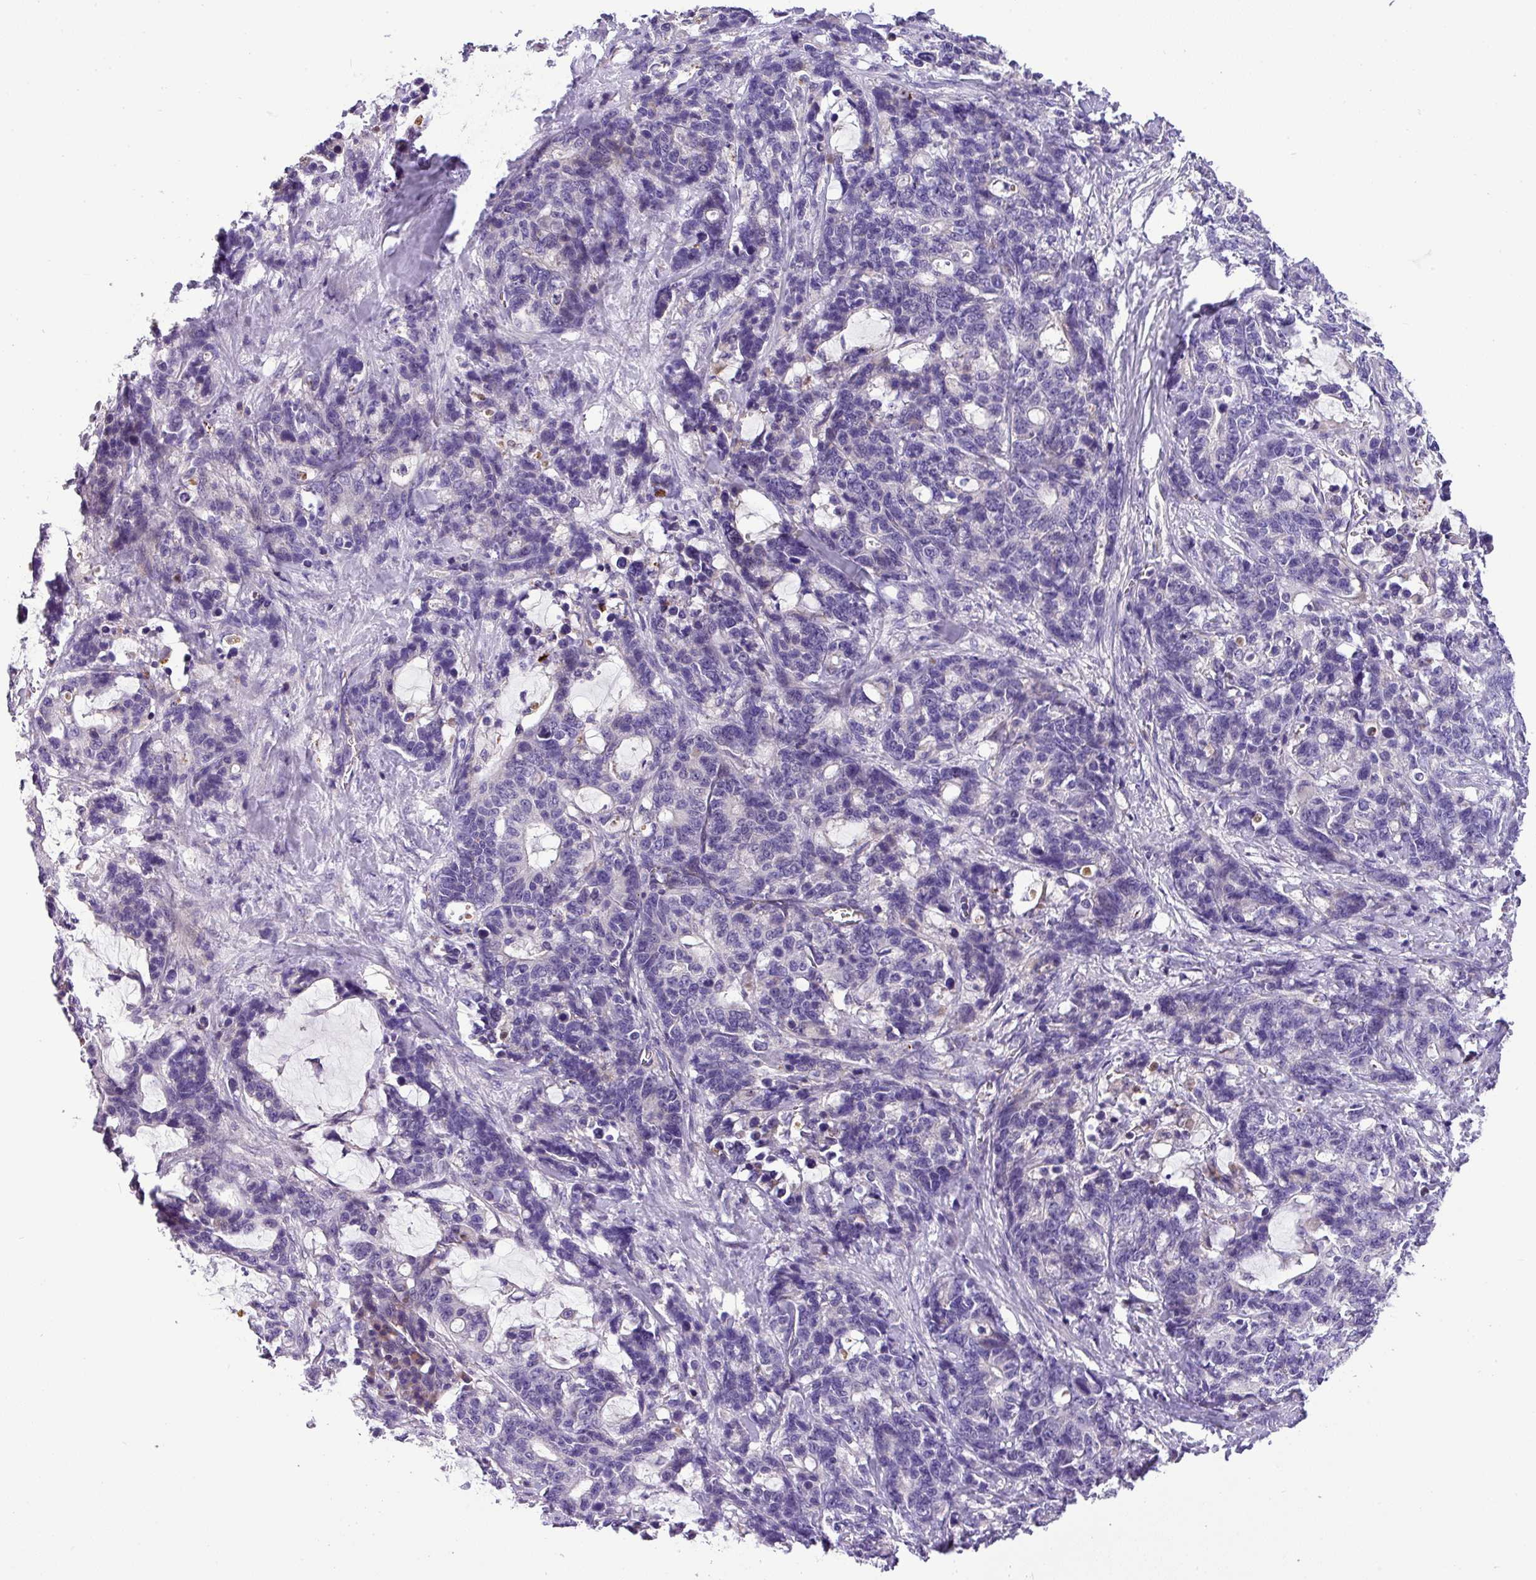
{"staining": {"intensity": "negative", "quantity": "none", "location": "none"}, "tissue": "stomach cancer", "cell_type": "Tumor cells", "image_type": "cancer", "snomed": [{"axis": "morphology", "description": "Normal tissue, NOS"}, {"axis": "morphology", "description": "Adenocarcinoma, NOS"}, {"axis": "topography", "description": "Stomach"}], "caption": "High magnification brightfield microscopy of stomach adenocarcinoma stained with DAB (3,3'-diaminobenzidine) (brown) and counterstained with hematoxylin (blue): tumor cells show no significant staining. The staining was performed using DAB (3,3'-diaminobenzidine) to visualize the protein expression in brown, while the nuclei were stained in blue with hematoxylin (Magnification: 20x).", "gene": "ANXA2R", "patient": {"sex": "female", "age": 64}}